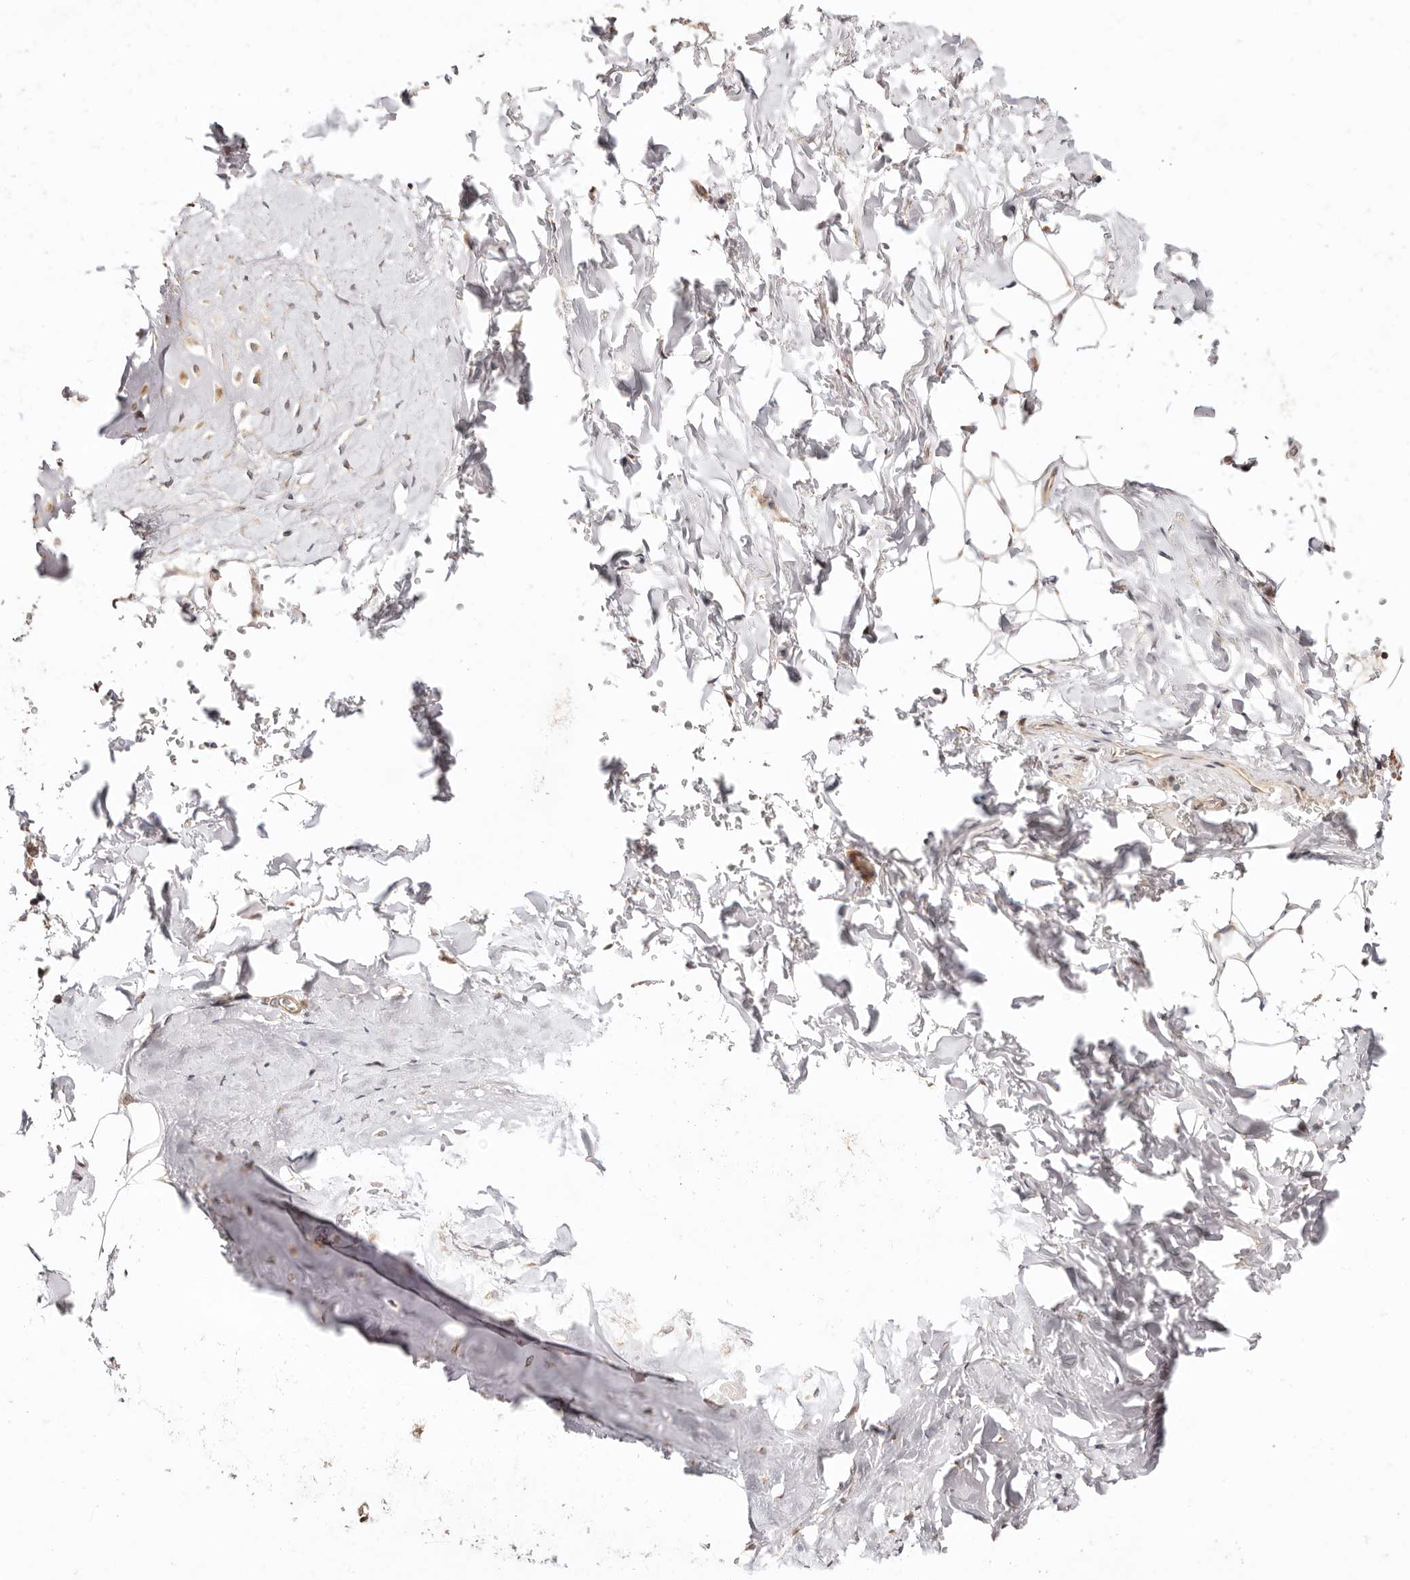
{"staining": {"intensity": "weak", "quantity": ">75%", "location": "cytoplasmic/membranous"}, "tissue": "adipose tissue", "cell_type": "Adipocytes", "image_type": "normal", "snomed": [{"axis": "morphology", "description": "Normal tissue, NOS"}, {"axis": "topography", "description": "Cartilage tissue"}], "caption": "Immunohistochemical staining of unremarkable adipose tissue demonstrates >75% levels of weak cytoplasmic/membranous protein expression in approximately >75% of adipocytes.", "gene": "MAPK1", "patient": {"sex": "female", "age": 63}}